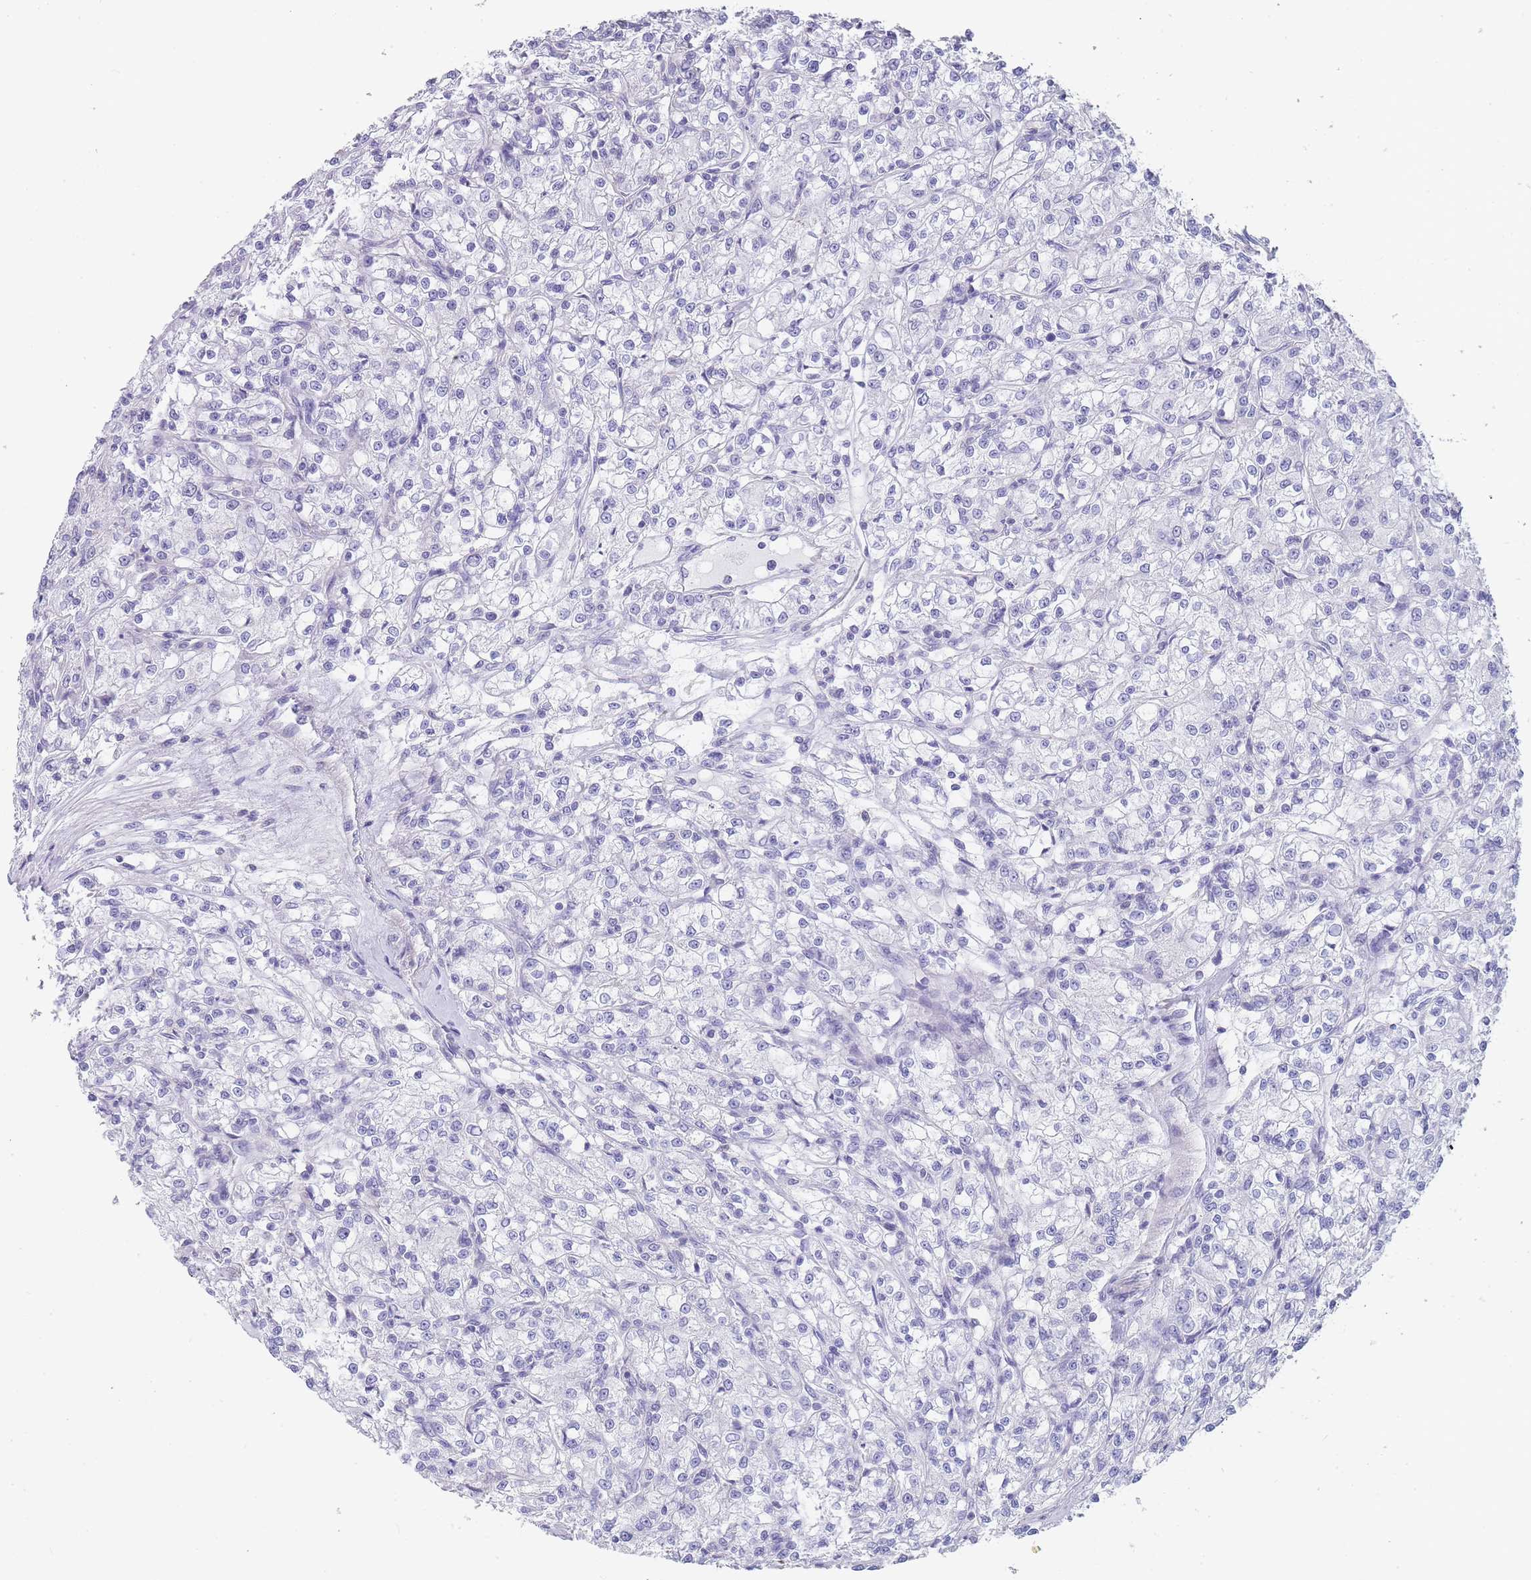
{"staining": {"intensity": "negative", "quantity": "none", "location": "none"}, "tissue": "renal cancer", "cell_type": "Tumor cells", "image_type": "cancer", "snomed": [{"axis": "morphology", "description": "Adenocarcinoma, NOS"}, {"axis": "topography", "description": "Kidney"}], "caption": "IHC micrograph of neoplastic tissue: human renal cancer stained with DAB (3,3'-diaminobenzidine) exhibits no significant protein positivity in tumor cells. The staining was performed using DAB to visualize the protein expression in brown, while the nuclei were stained in blue with hematoxylin (Magnification: 20x).", "gene": "NOP14", "patient": {"sex": "female", "age": 59}}